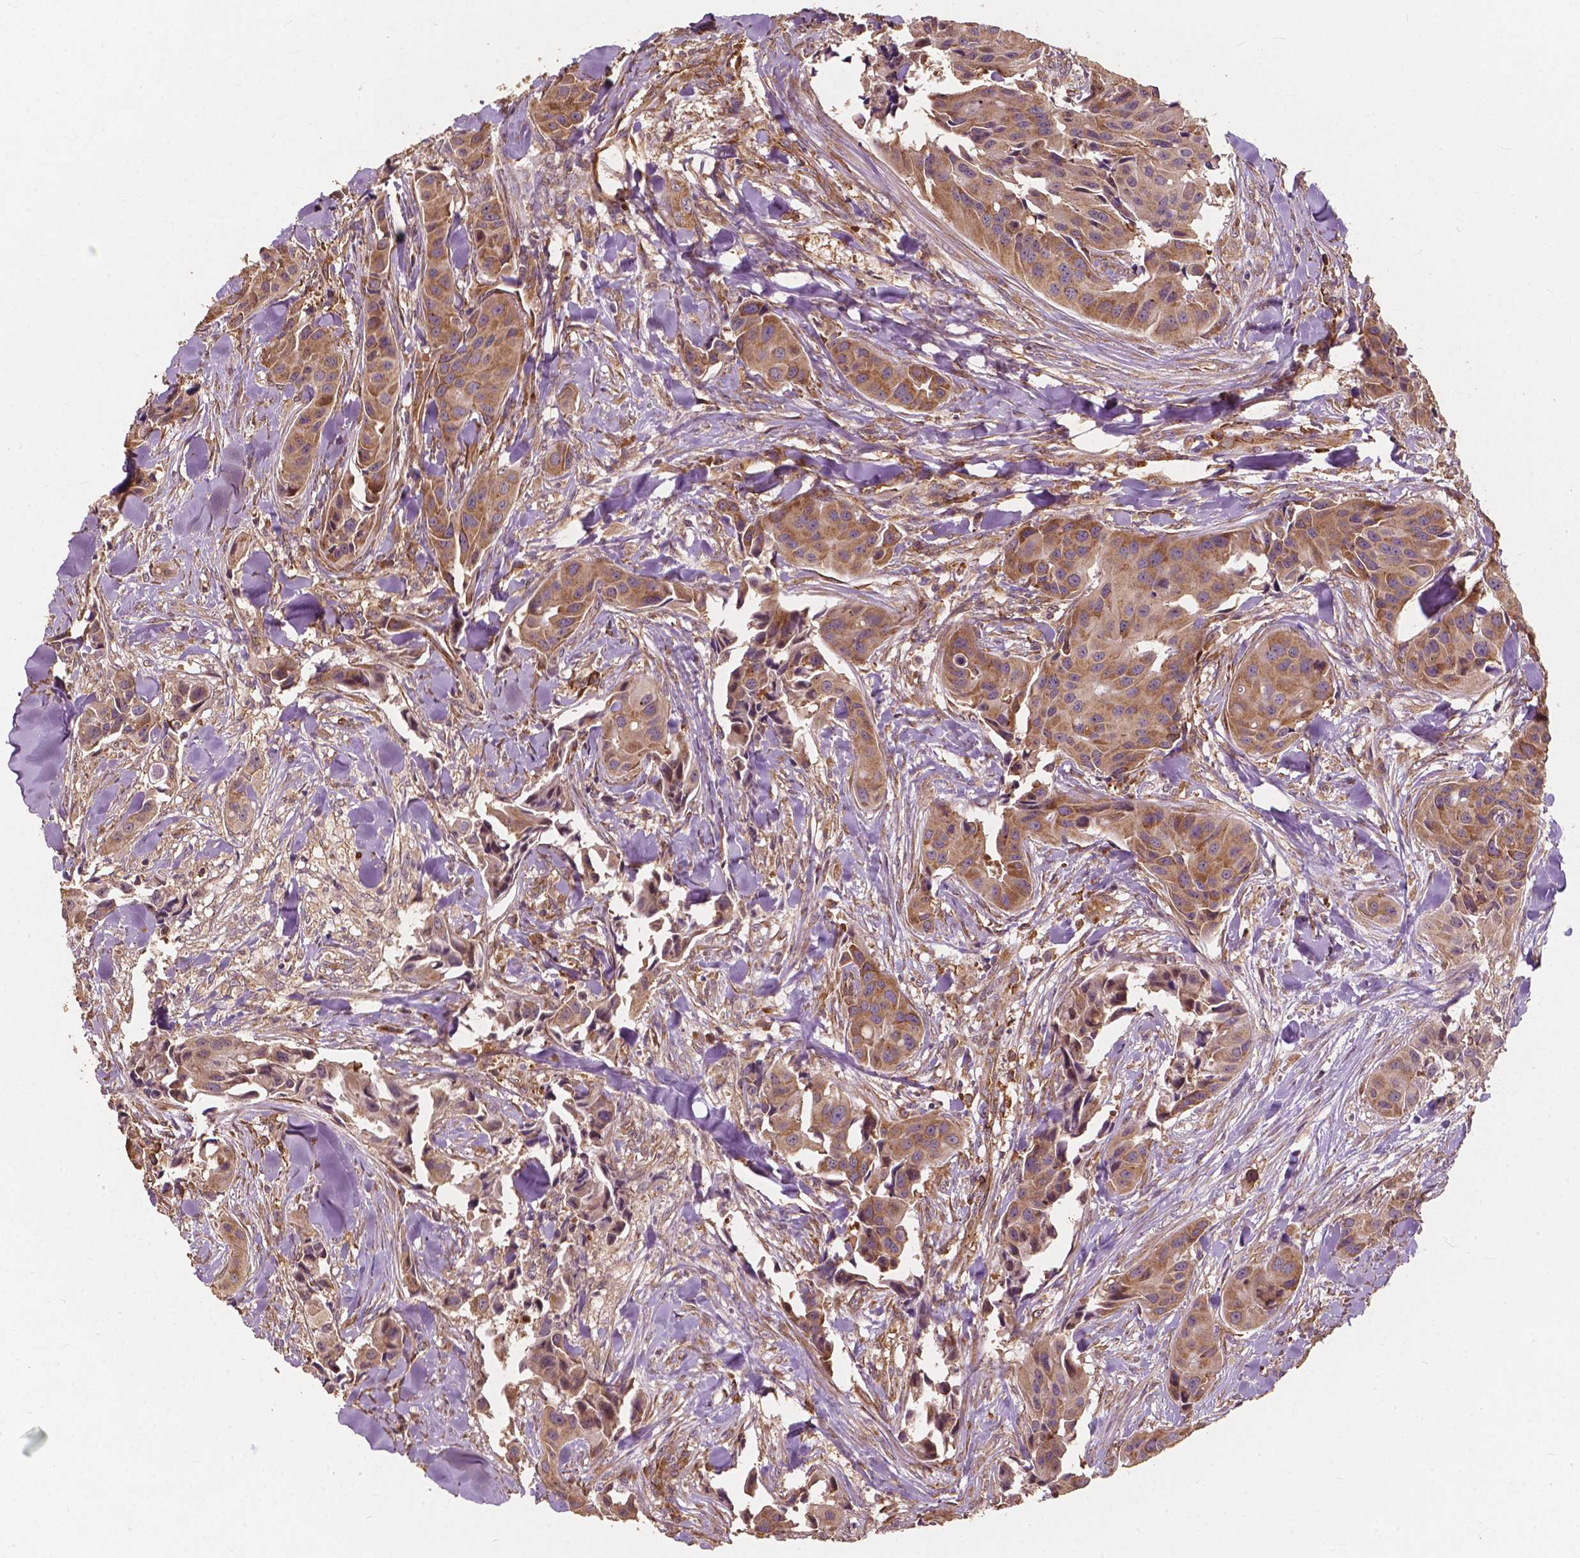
{"staining": {"intensity": "moderate", "quantity": ">75%", "location": "cytoplasmic/membranous"}, "tissue": "head and neck cancer", "cell_type": "Tumor cells", "image_type": "cancer", "snomed": [{"axis": "morphology", "description": "Adenocarcinoma, NOS"}, {"axis": "topography", "description": "Head-Neck"}], "caption": "A high-resolution photomicrograph shows immunohistochemistry (IHC) staining of head and neck adenocarcinoma, which demonstrates moderate cytoplasmic/membranous staining in about >75% of tumor cells.", "gene": "G3BP1", "patient": {"sex": "male", "age": 76}}